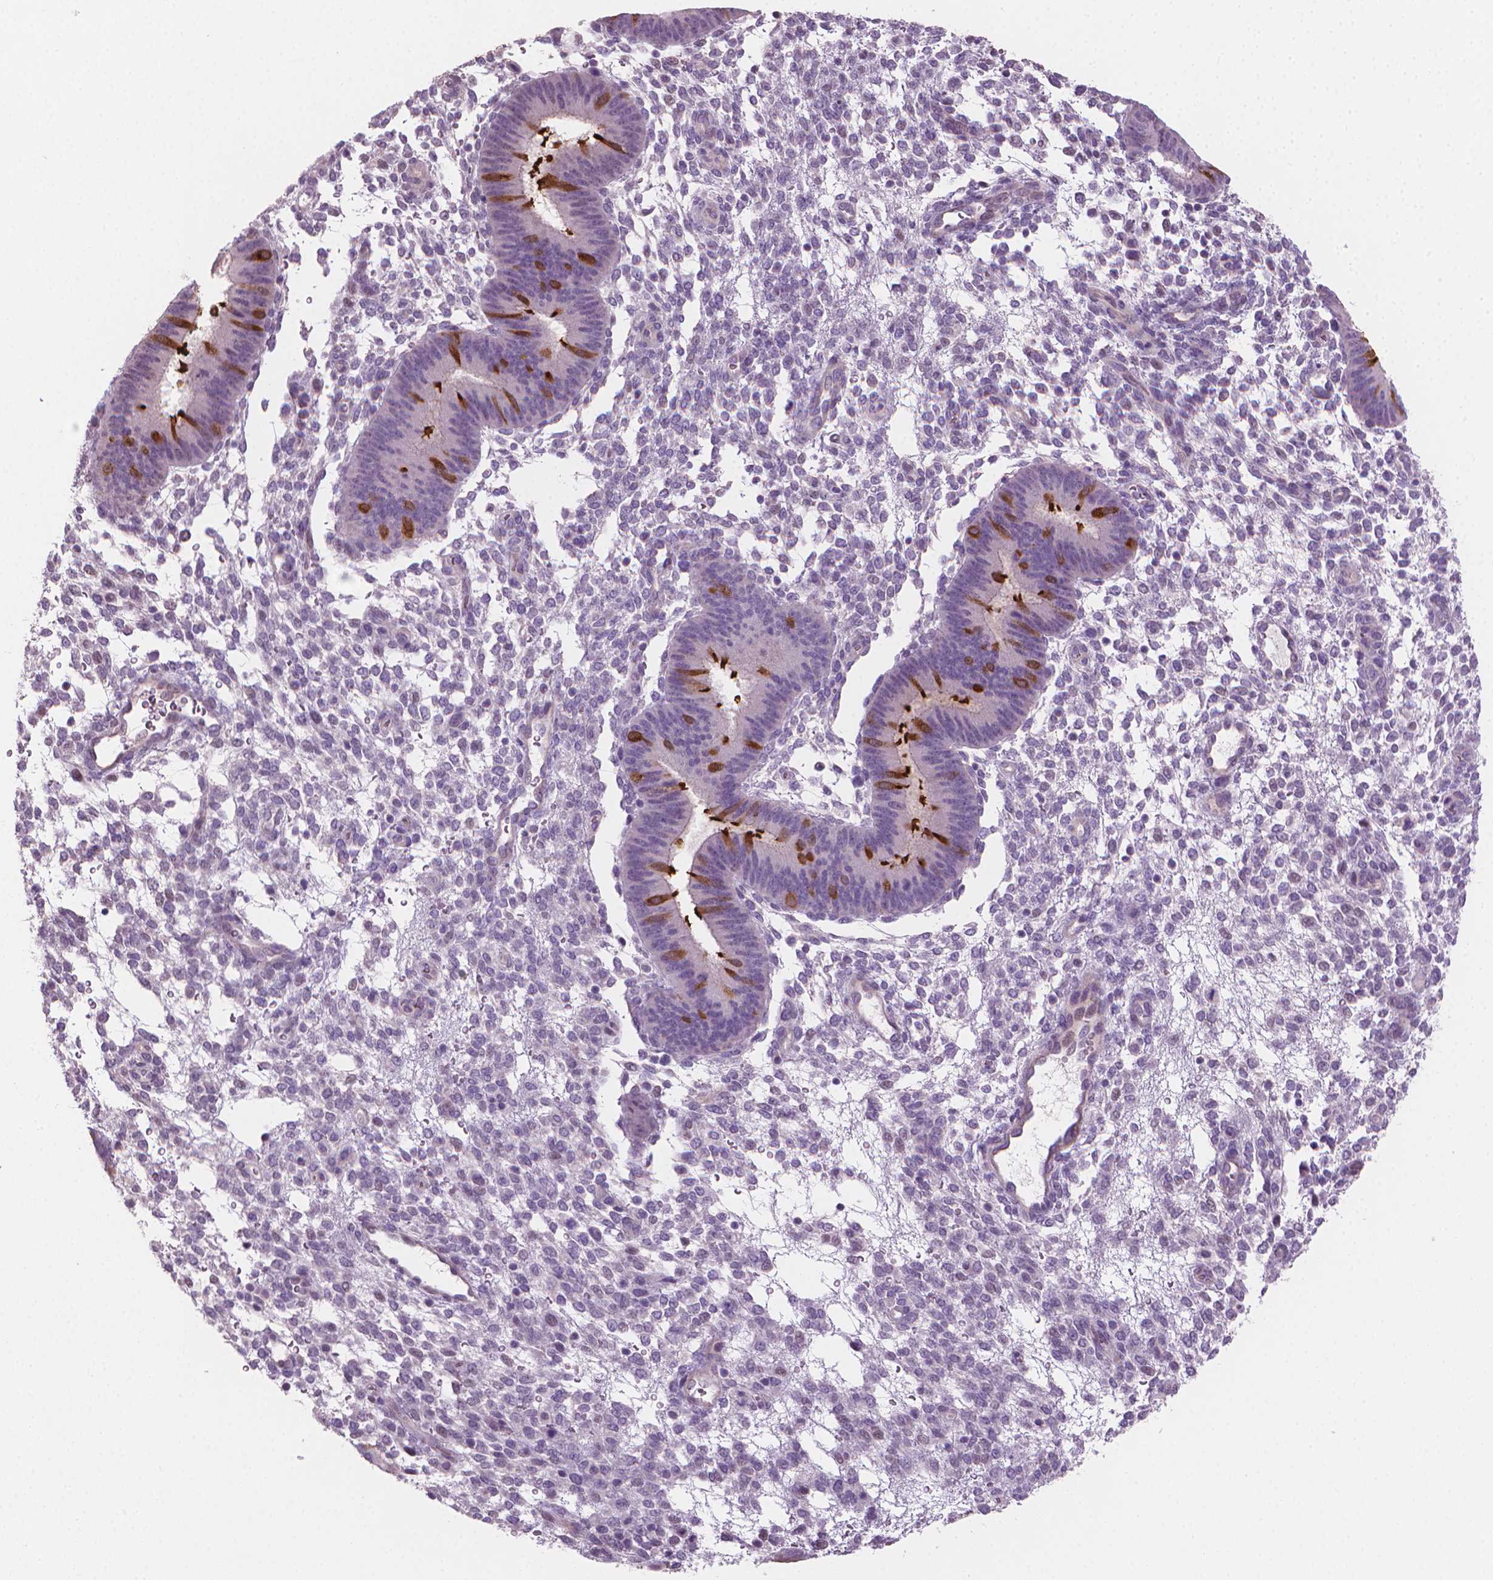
{"staining": {"intensity": "negative", "quantity": "none", "location": "none"}, "tissue": "endometrium", "cell_type": "Cells in endometrial stroma", "image_type": "normal", "snomed": [{"axis": "morphology", "description": "Normal tissue, NOS"}, {"axis": "topography", "description": "Endometrium"}], "caption": "High power microscopy micrograph of an IHC photomicrograph of unremarkable endometrium, revealing no significant positivity in cells in endometrial stroma. (Immunohistochemistry (ihc), brightfield microscopy, high magnification).", "gene": "CLXN", "patient": {"sex": "female", "age": 39}}